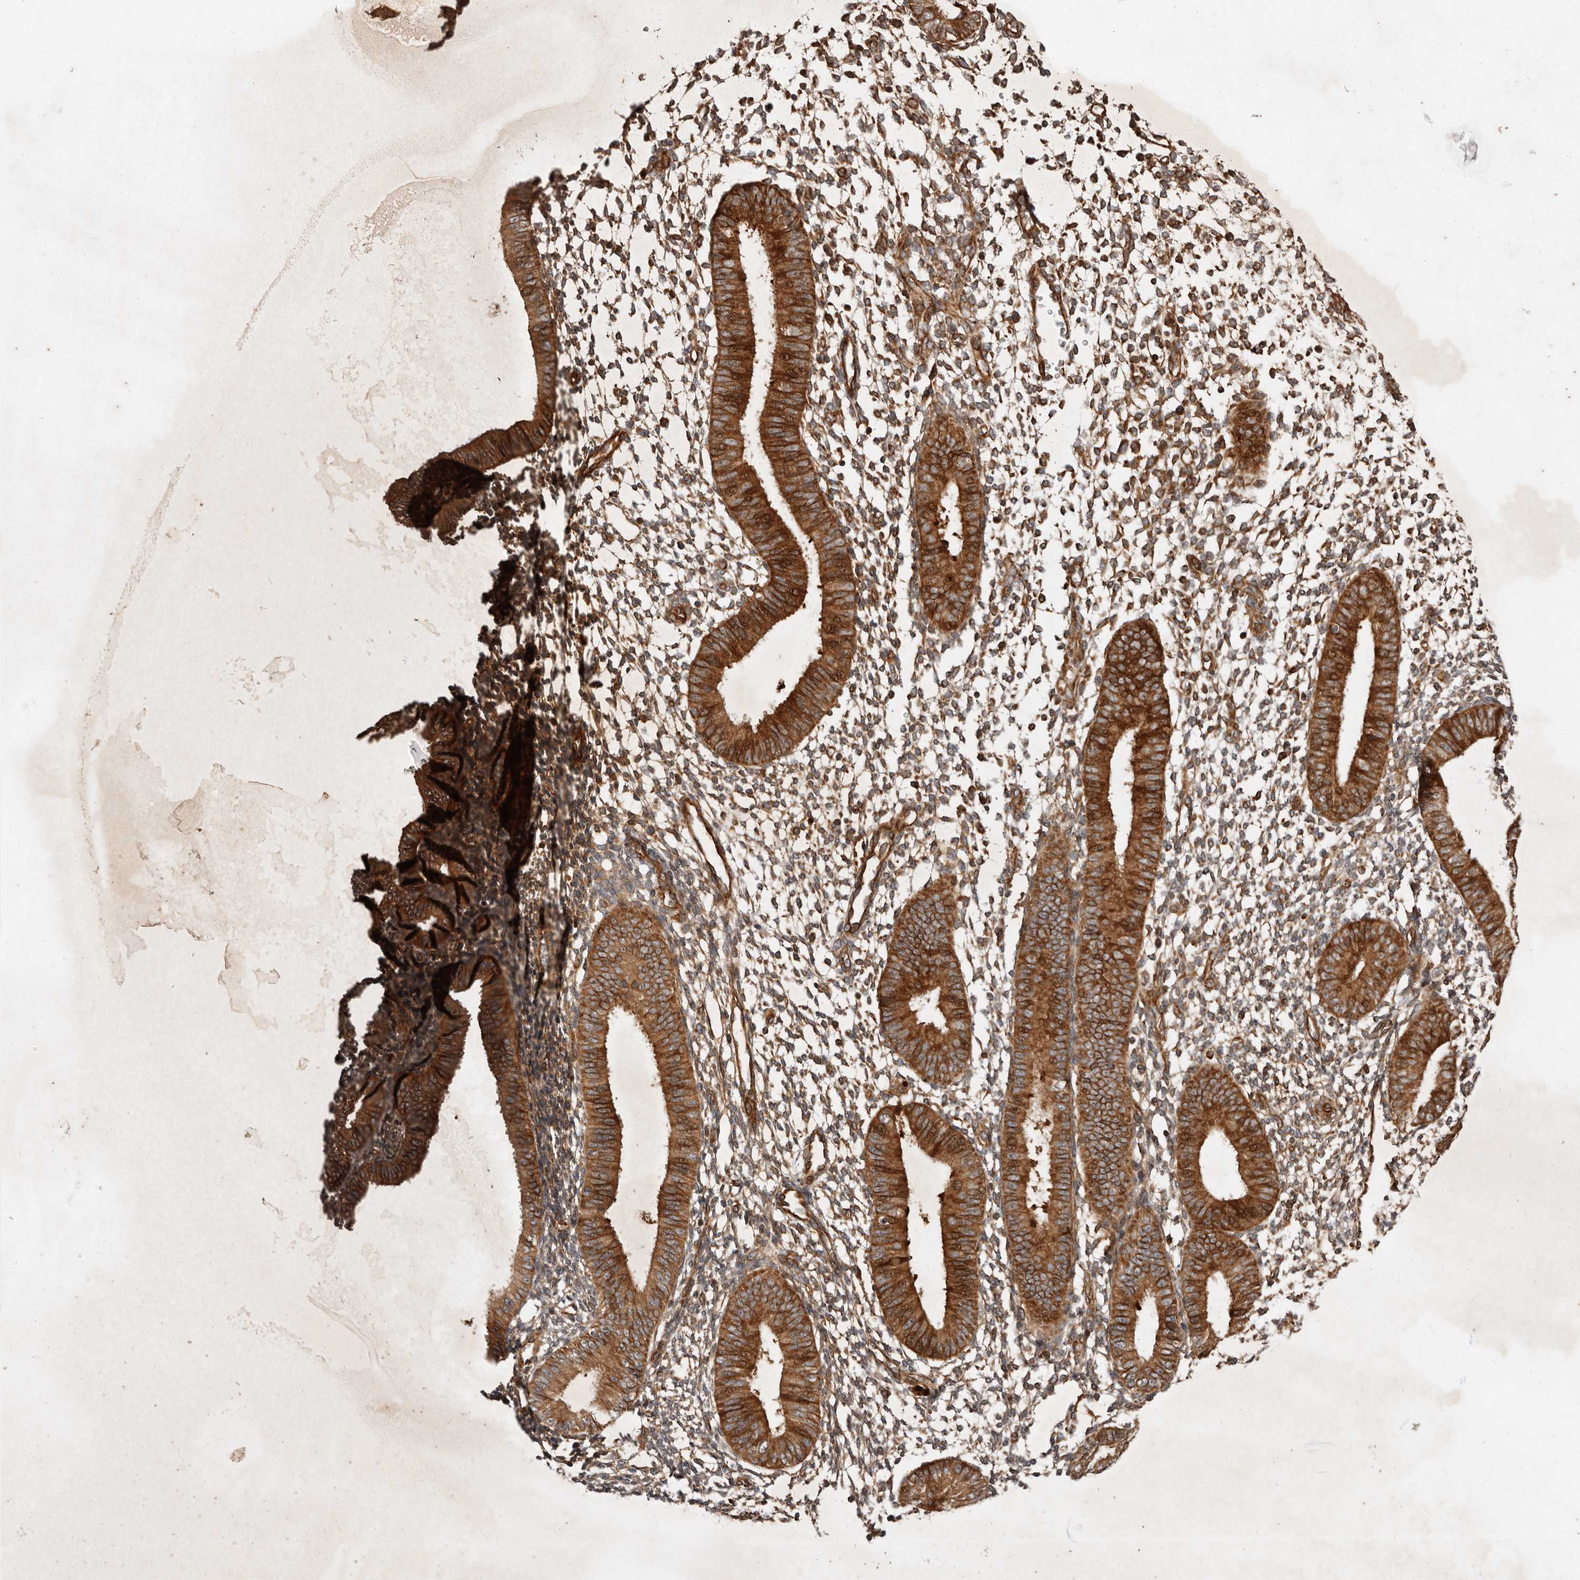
{"staining": {"intensity": "moderate", "quantity": ">75%", "location": "cytoplasmic/membranous"}, "tissue": "endometrium", "cell_type": "Cells in endometrial stroma", "image_type": "normal", "snomed": [{"axis": "morphology", "description": "Normal tissue, NOS"}, {"axis": "topography", "description": "Uterus"}, {"axis": "topography", "description": "Endometrium"}], "caption": "Immunohistochemical staining of unremarkable human endometrium exhibits >75% levels of moderate cytoplasmic/membranous protein positivity in about >75% of cells in endometrial stroma.", "gene": "STK36", "patient": {"sex": "female", "age": 48}}